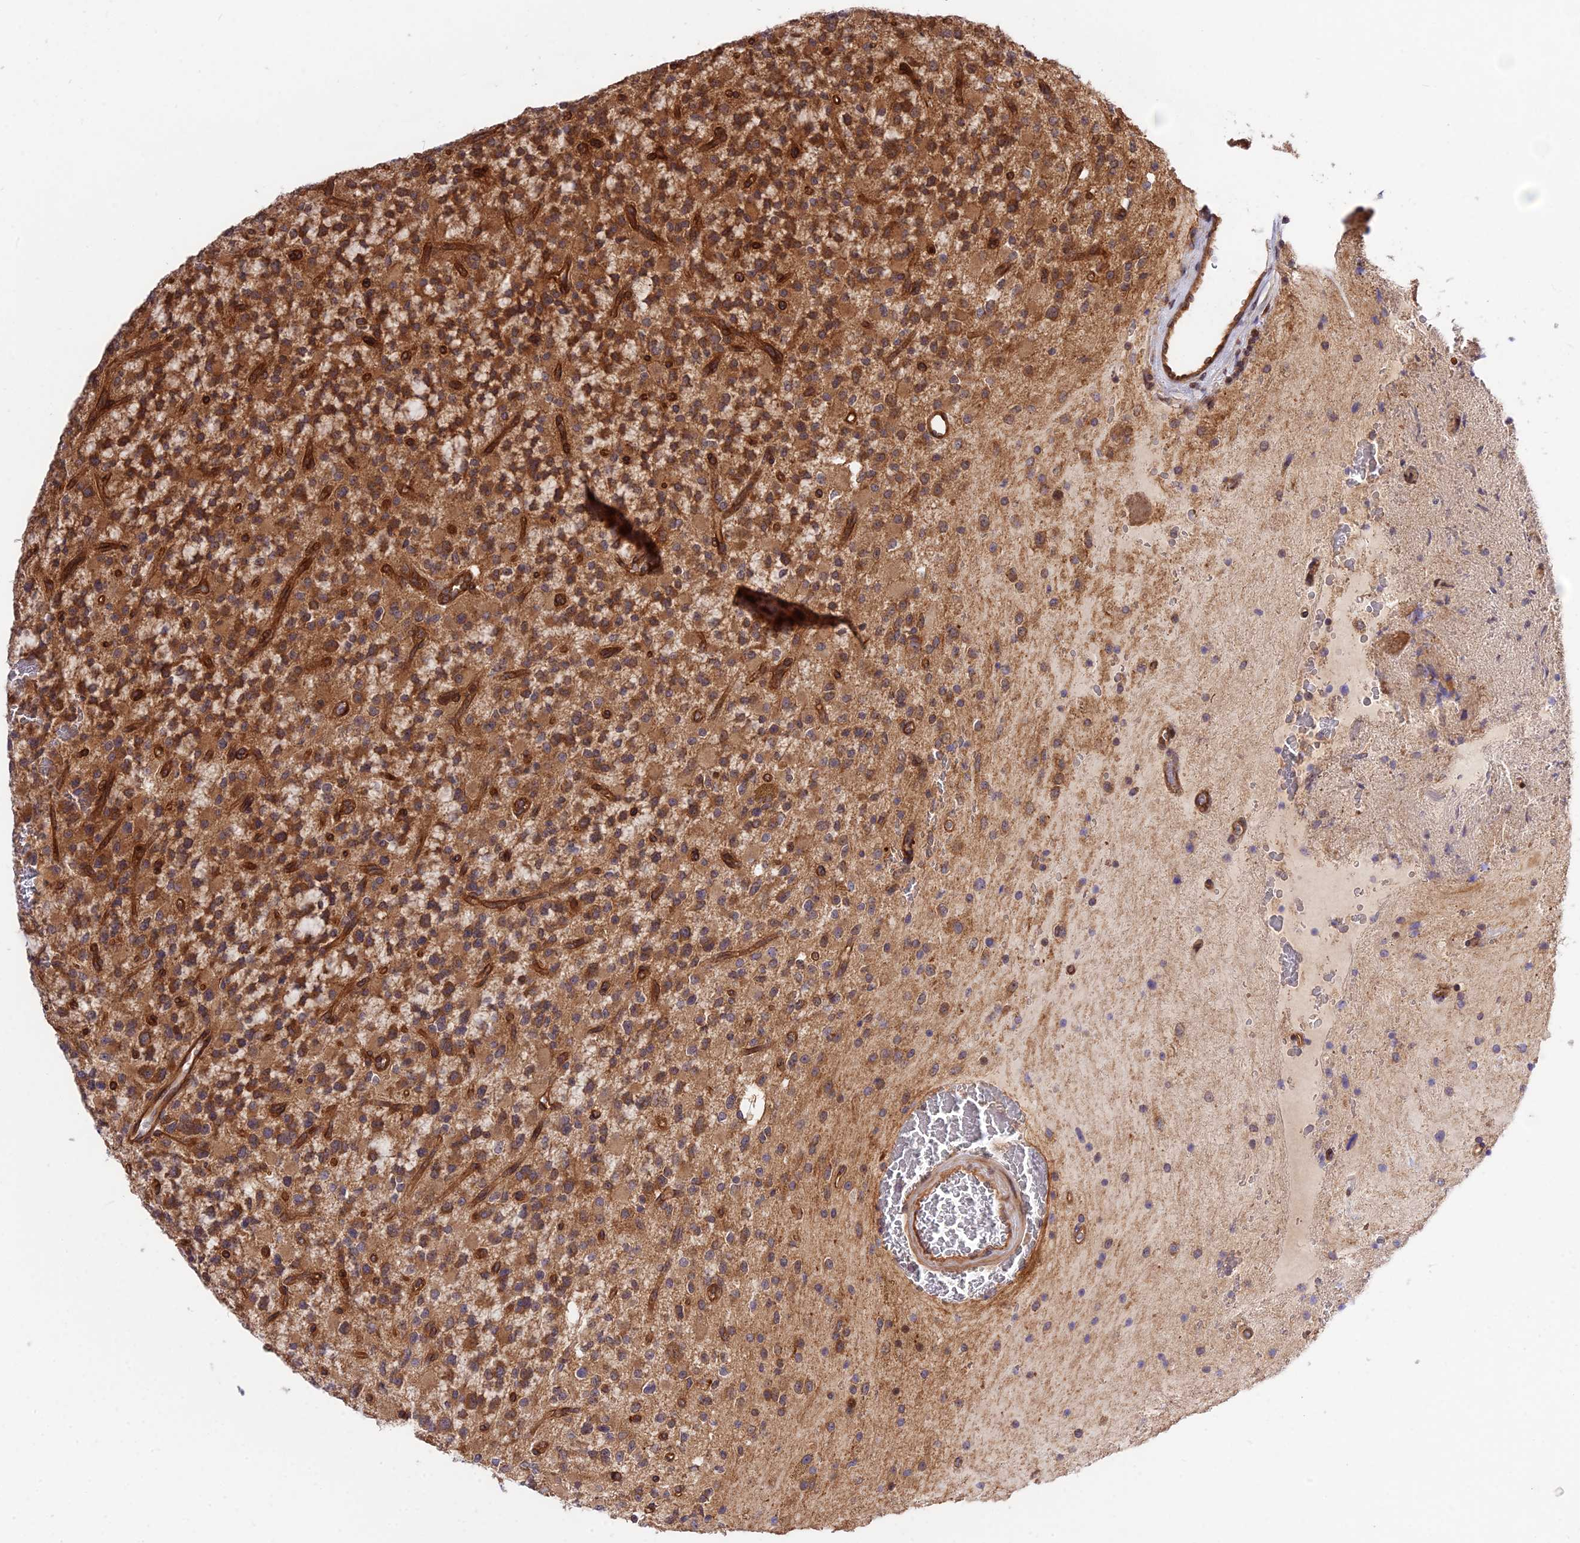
{"staining": {"intensity": "strong", "quantity": ">75%", "location": "cytoplasmic/membranous"}, "tissue": "glioma", "cell_type": "Tumor cells", "image_type": "cancer", "snomed": [{"axis": "morphology", "description": "Glioma, malignant, High grade"}, {"axis": "topography", "description": "Brain"}], "caption": "Malignant high-grade glioma tissue reveals strong cytoplasmic/membranous expression in about >75% of tumor cells, visualized by immunohistochemistry.", "gene": "SMG6", "patient": {"sex": "male", "age": 34}}